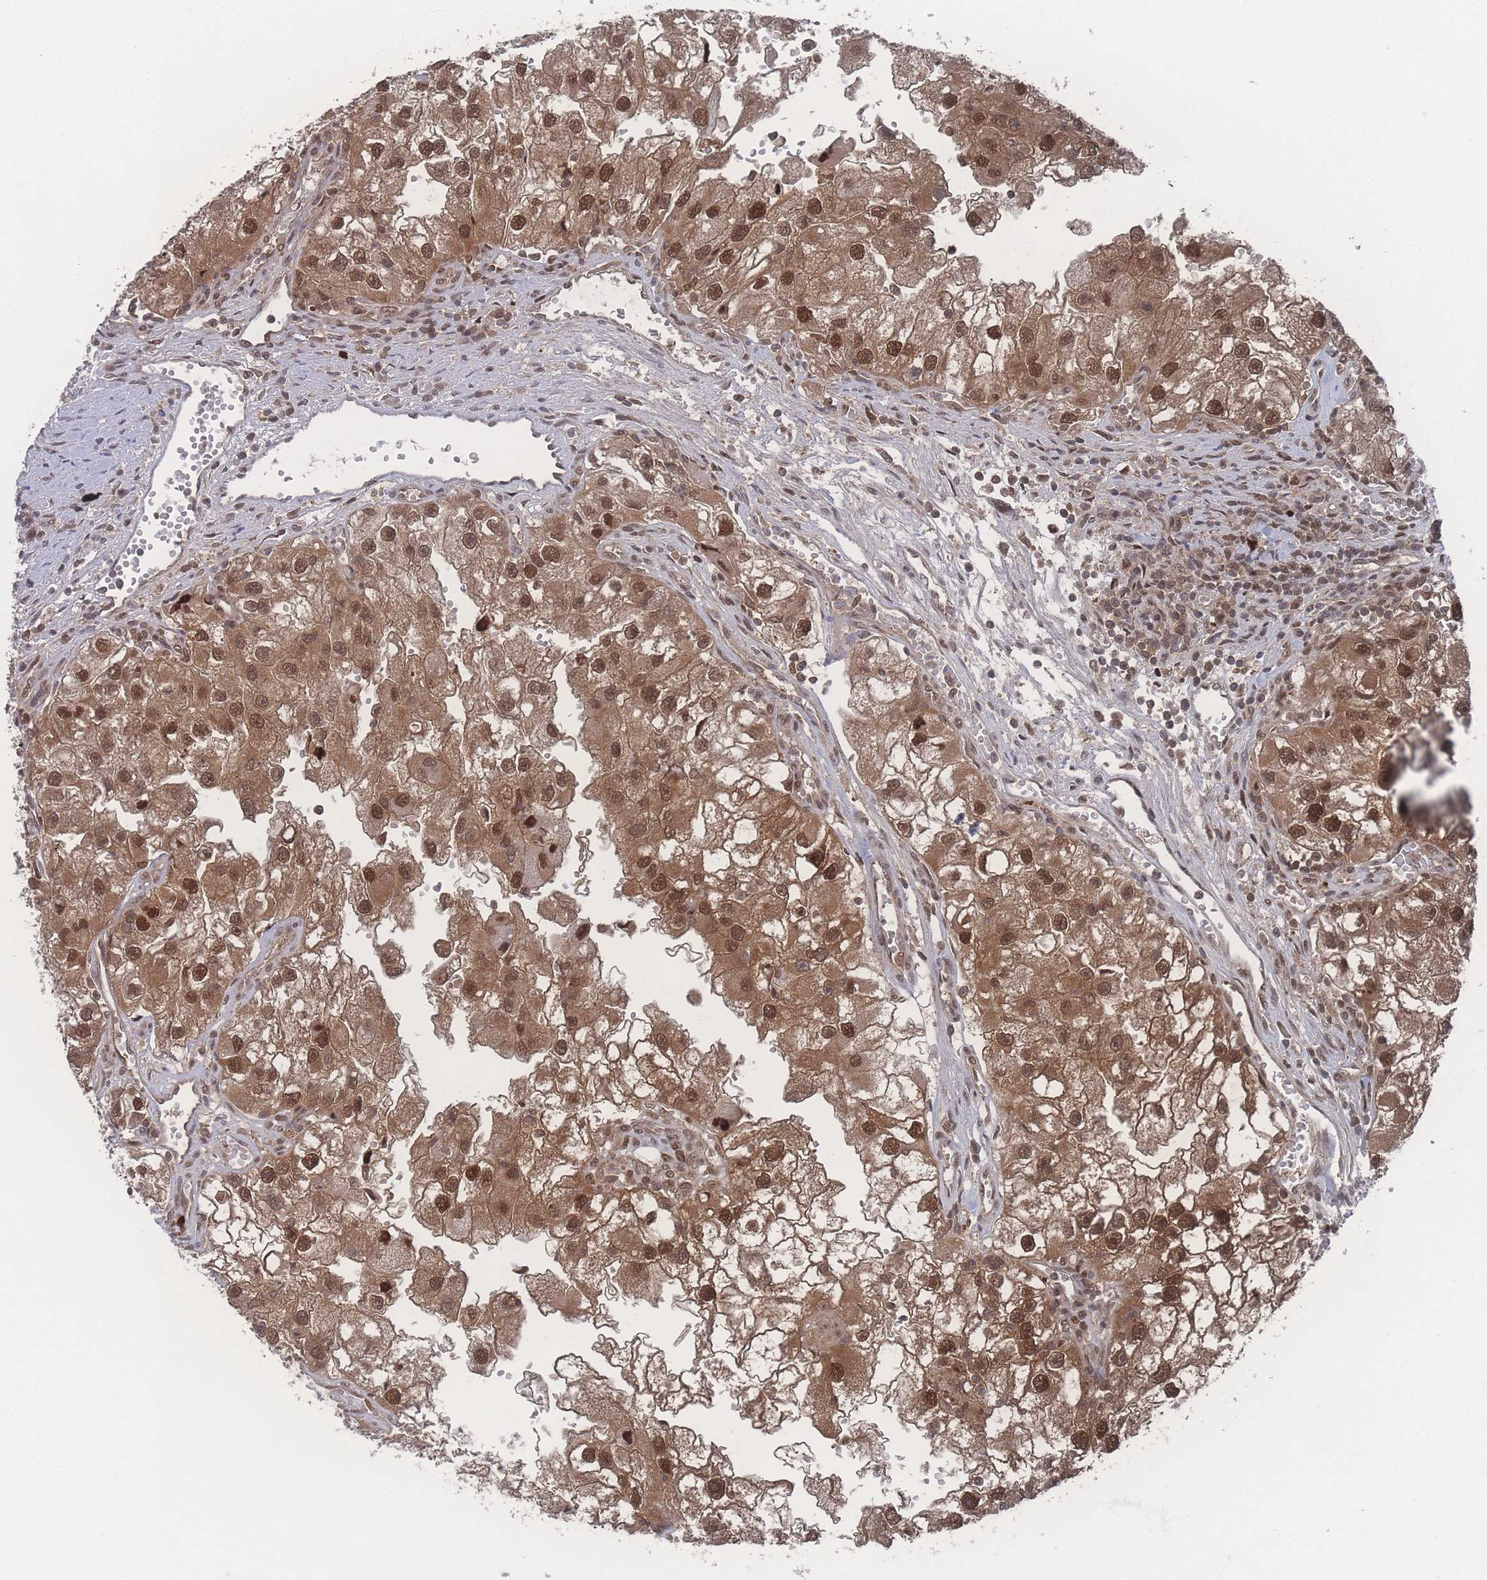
{"staining": {"intensity": "strong", "quantity": ">75%", "location": "cytoplasmic/membranous,nuclear"}, "tissue": "renal cancer", "cell_type": "Tumor cells", "image_type": "cancer", "snomed": [{"axis": "morphology", "description": "Adenocarcinoma, NOS"}, {"axis": "topography", "description": "Kidney"}], "caption": "Immunohistochemistry photomicrograph of neoplastic tissue: renal cancer stained using IHC demonstrates high levels of strong protein expression localized specifically in the cytoplasmic/membranous and nuclear of tumor cells, appearing as a cytoplasmic/membranous and nuclear brown color.", "gene": "PSMA1", "patient": {"sex": "male", "age": 63}}